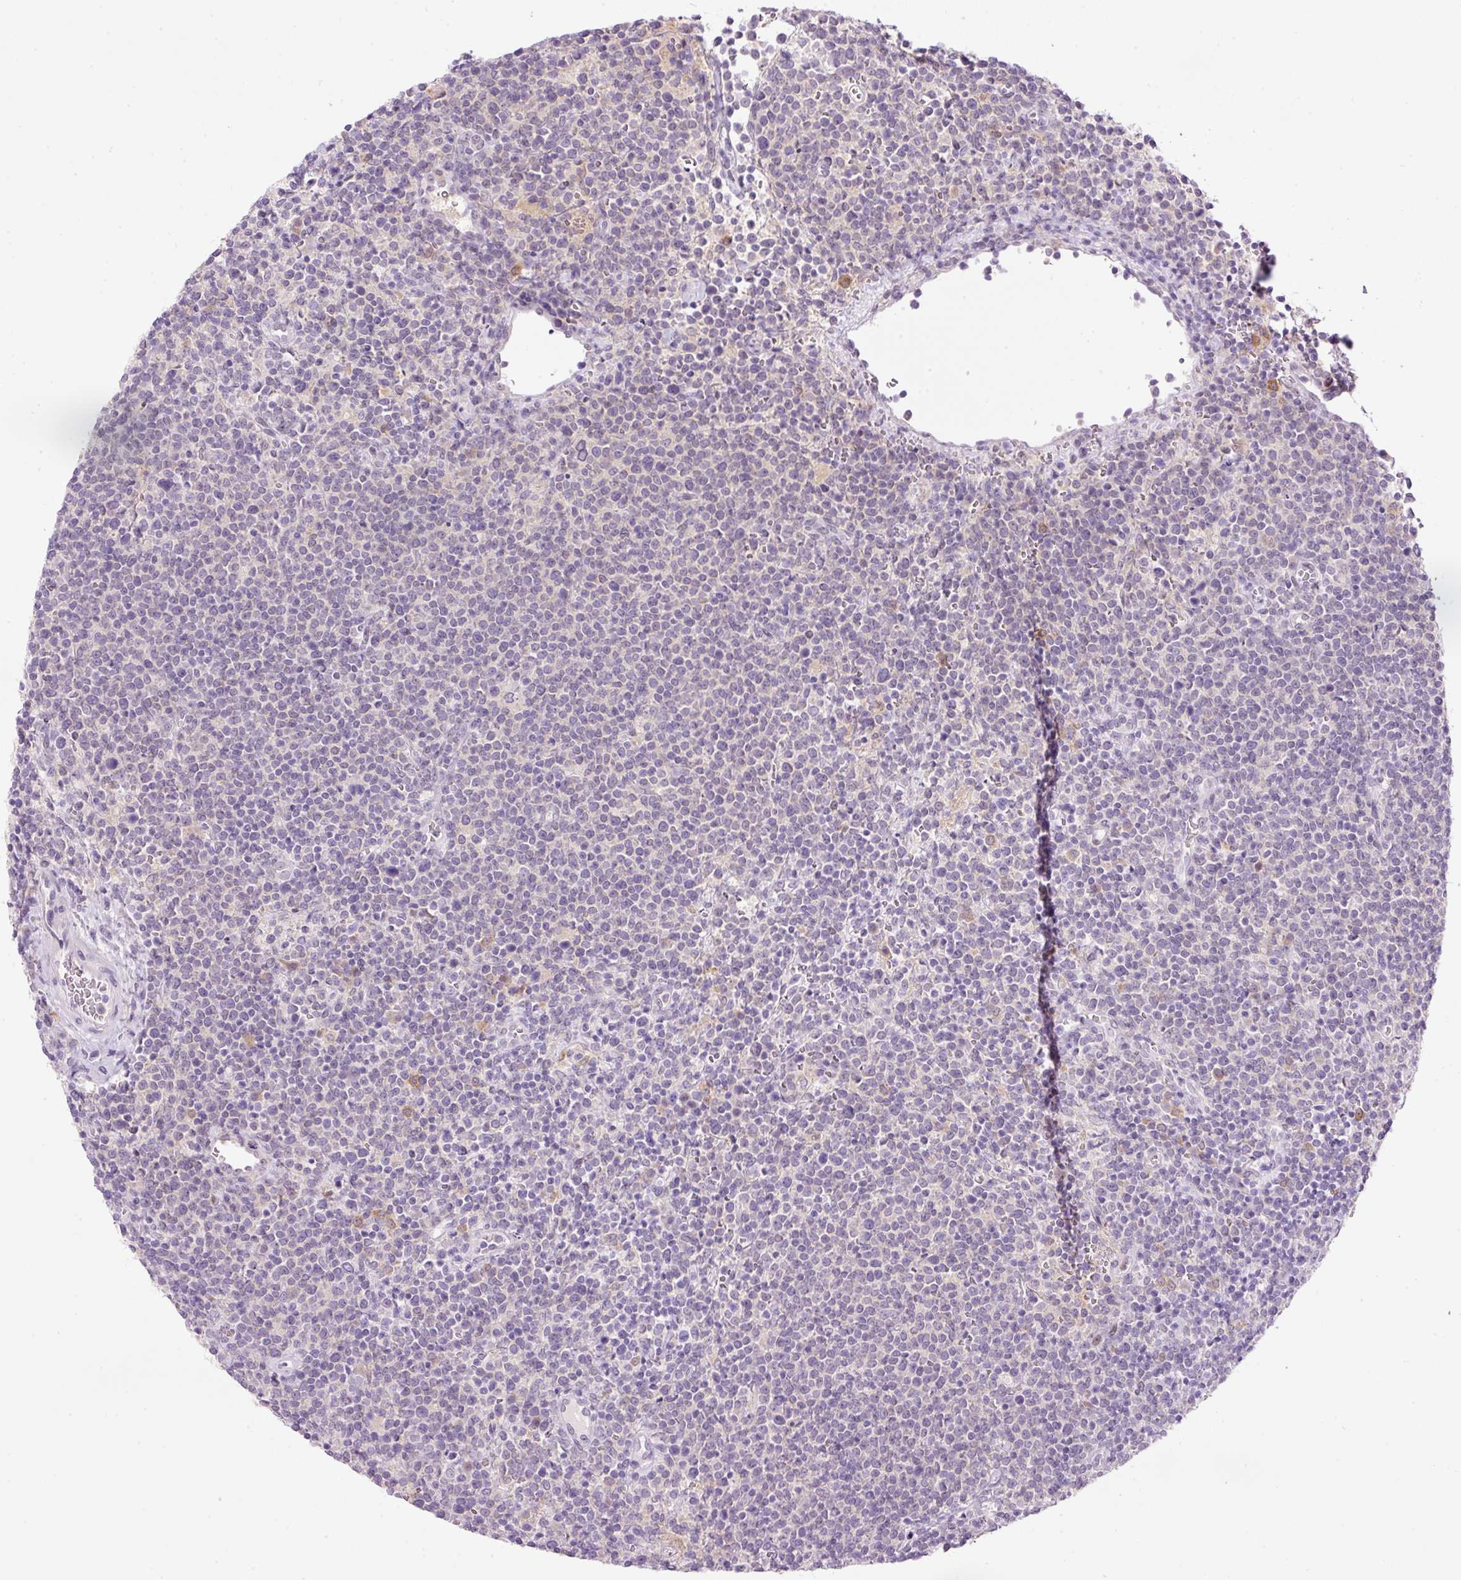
{"staining": {"intensity": "negative", "quantity": "none", "location": "none"}, "tissue": "lymphoma", "cell_type": "Tumor cells", "image_type": "cancer", "snomed": [{"axis": "morphology", "description": "Malignant lymphoma, non-Hodgkin's type, High grade"}, {"axis": "topography", "description": "Lymph node"}], "caption": "Immunohistochemical staining of high-grade malignant lymphoma, non-Hodgkin's type demonstrates no significant staining in tumor cells. (DAB IHC, high magnification).", "gene": "SRC", "patient": {"sex": "male", "age": 61}}